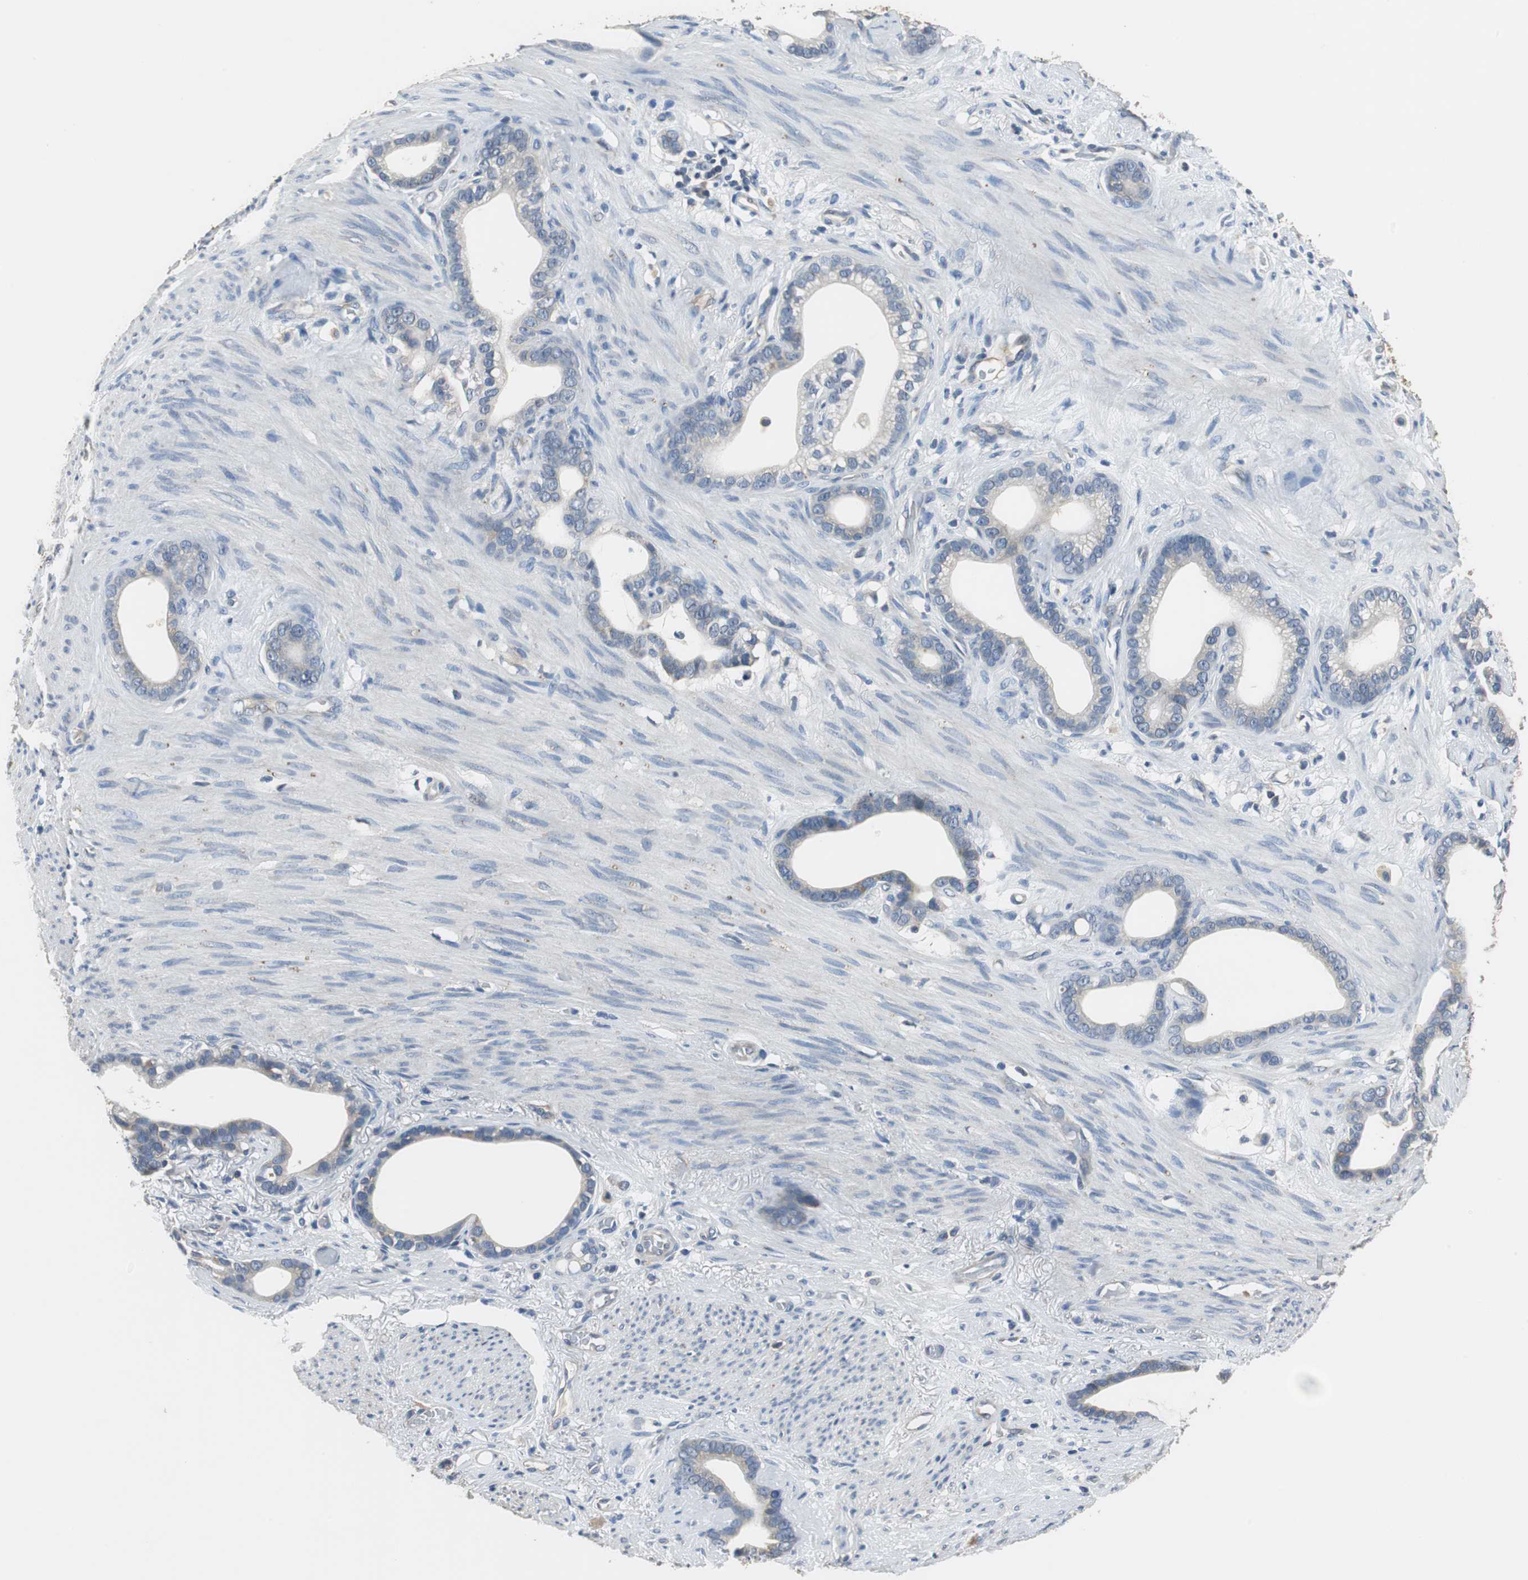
{"staining": {"intensity": "negative", "quantity": "none", "location": "none"}, "tissue": "stomach cancer", "cell_type": "Tumor cells", "image_type": "cancer", "snomed": [{"axis": "morphology", "description": "Adenocarcinoma, NOS"}, {"axis": "topography", "description": "Stomach"}], "caption": "High power microscopy photomicrograph of an immunohistochemistry (IHC) photomicrograph of stomach cancer (adenocarcinoma), revealing no significant staining in tumor cells.", "gene": "MTIF2", "patient": {"sex": "female", "age": 75}}